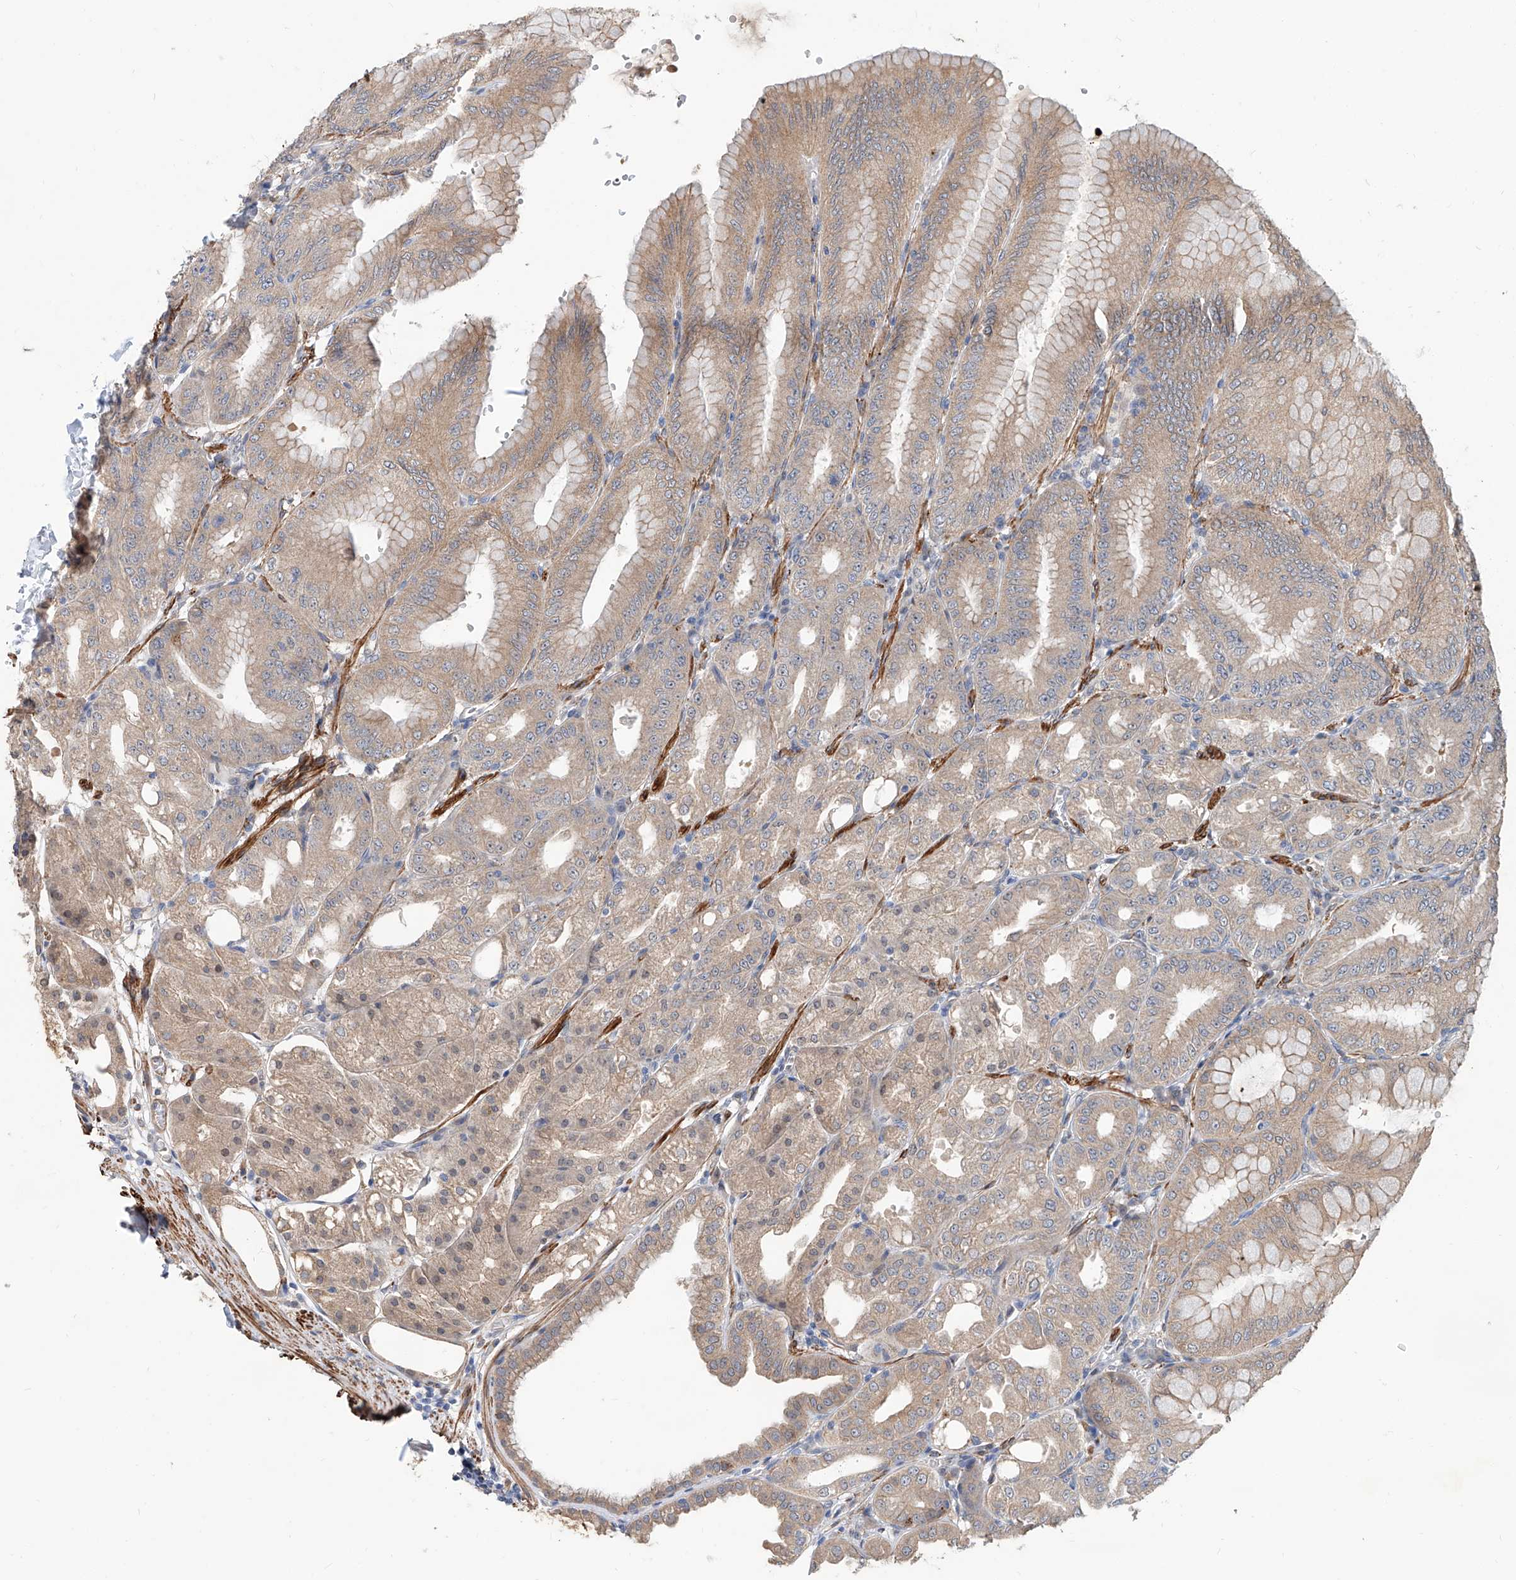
{"staining": {"intensity": "moderate", "quantity": ">75%", "location": "cytoplasmic/membranous"}, "tissue": "stomach", "cell_type": "Glandular cells", "image_type": "normal", "snomed": [{"axis": "morphology", "description": "Normal tissue, NOS"}, {"axis": "topography", "description": "Stomach, lower"}], "caption": "Immunohistochemistry (IHC) (DAB (3,3'-diaminobenzidine)) staining of unremarkable stomach demonstrates moderate cytoplasmic/membranous protein expression in approximately >75% of glandular cells. (DAB (3,3'-diaminobenzidine) = brown stain, brightfield microscopy at high magnification).", "gene": "MAGEE2", "patient": {"sex": "male", "age": 71}}